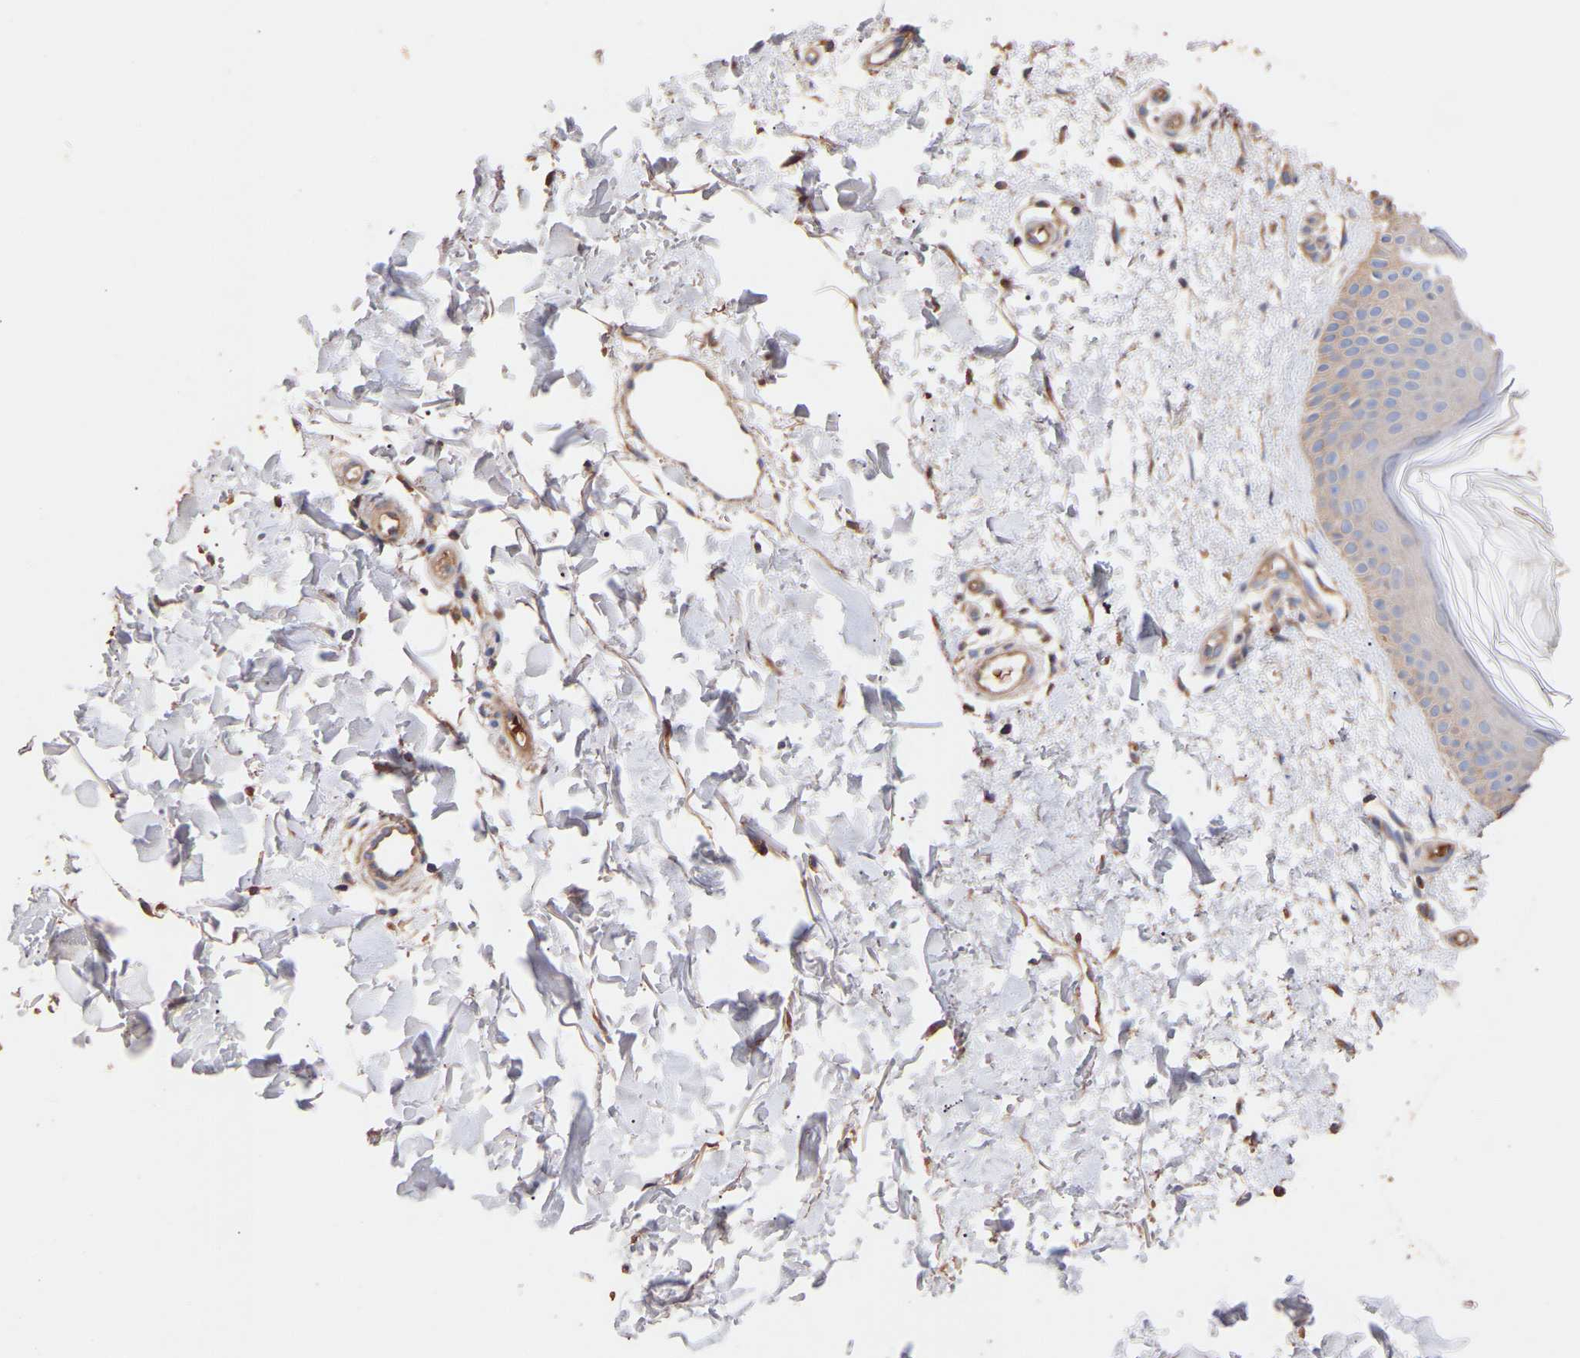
{"staining": {"intensity": "moderate", "quantity": ">75%", "location": "cytoplasmic/membranous"}, "tissue": "skin", "cell_type": "Fibroblasts", "image_type": "normal", "snomed": [{"axis": "morphology", "description": "Normal tissue, NOS"}, {"axis": "morphology", "description": "Malignant melanoma, NOS"}, {"axis": "topography", "description": "Skin"}], "caption": "An image showing moderate cytoplasmic/membranous staining in approximately >75% of fibroblasts in unremarkable skin, as visualized by brown immunohistochemical staining.", "gene": "TMEM268", "patient": {"sex": "male", "age": 83}}